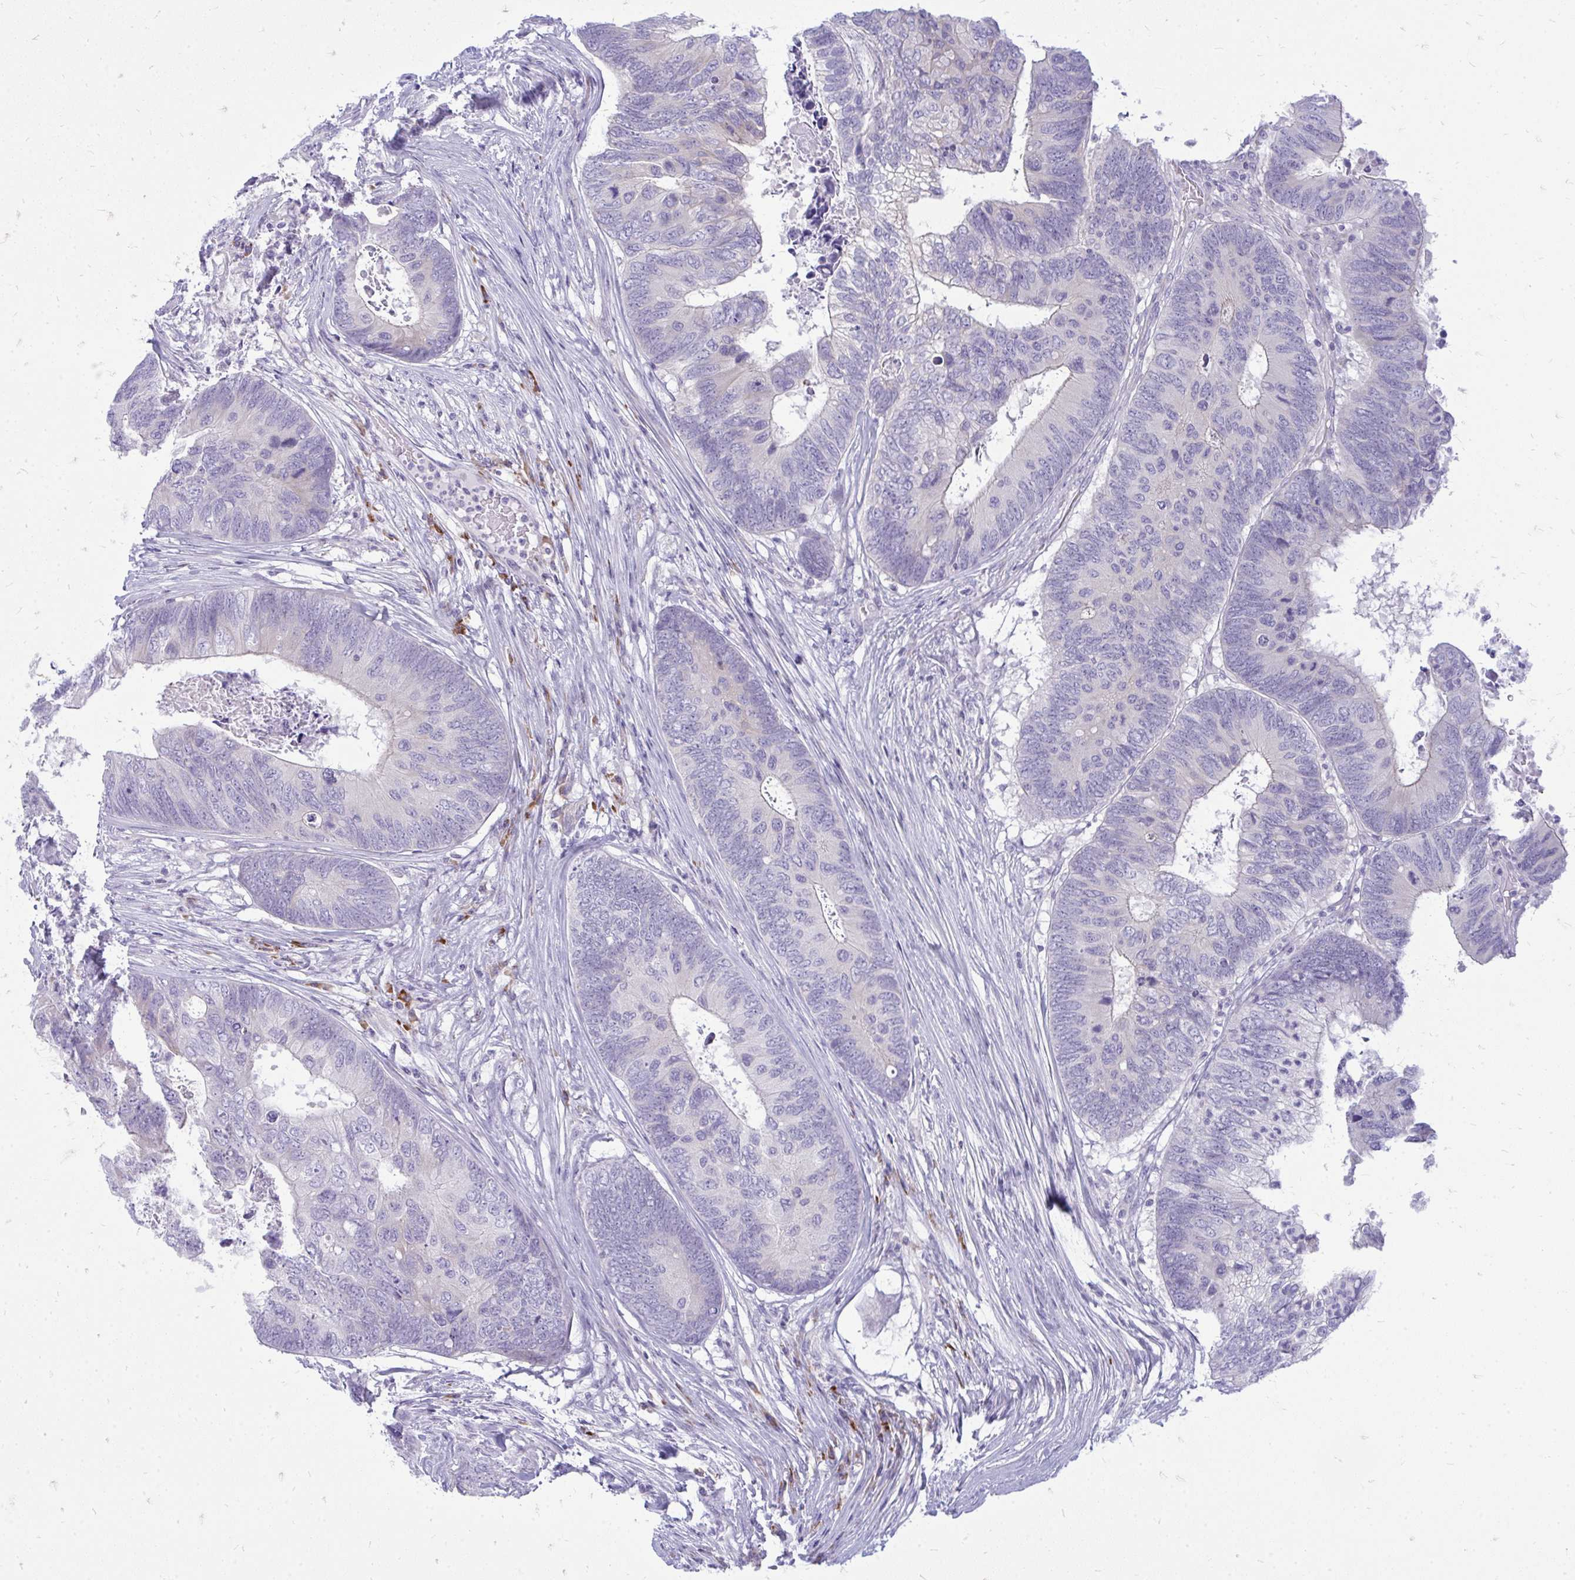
{"staining": {"intensity": "negative", "quantity": "none", "location": "none"}, "tissue": "colorectal cancer", "cell_type": "Tumor cells", "image_type": "cancer", "snomed": [{"axis": "morphology", "description": "Adenocarcinoma, NOS"}, {"axis": "topography", "description": "Colon"}], "caption": "Human colorectal cancer (adenocarcinoma) stained for a protein using immunohistochemistry exhibits no staining in tumor cells.", "gene": "TSPEAR", "patient": {"sex": "female", "age": 67}}